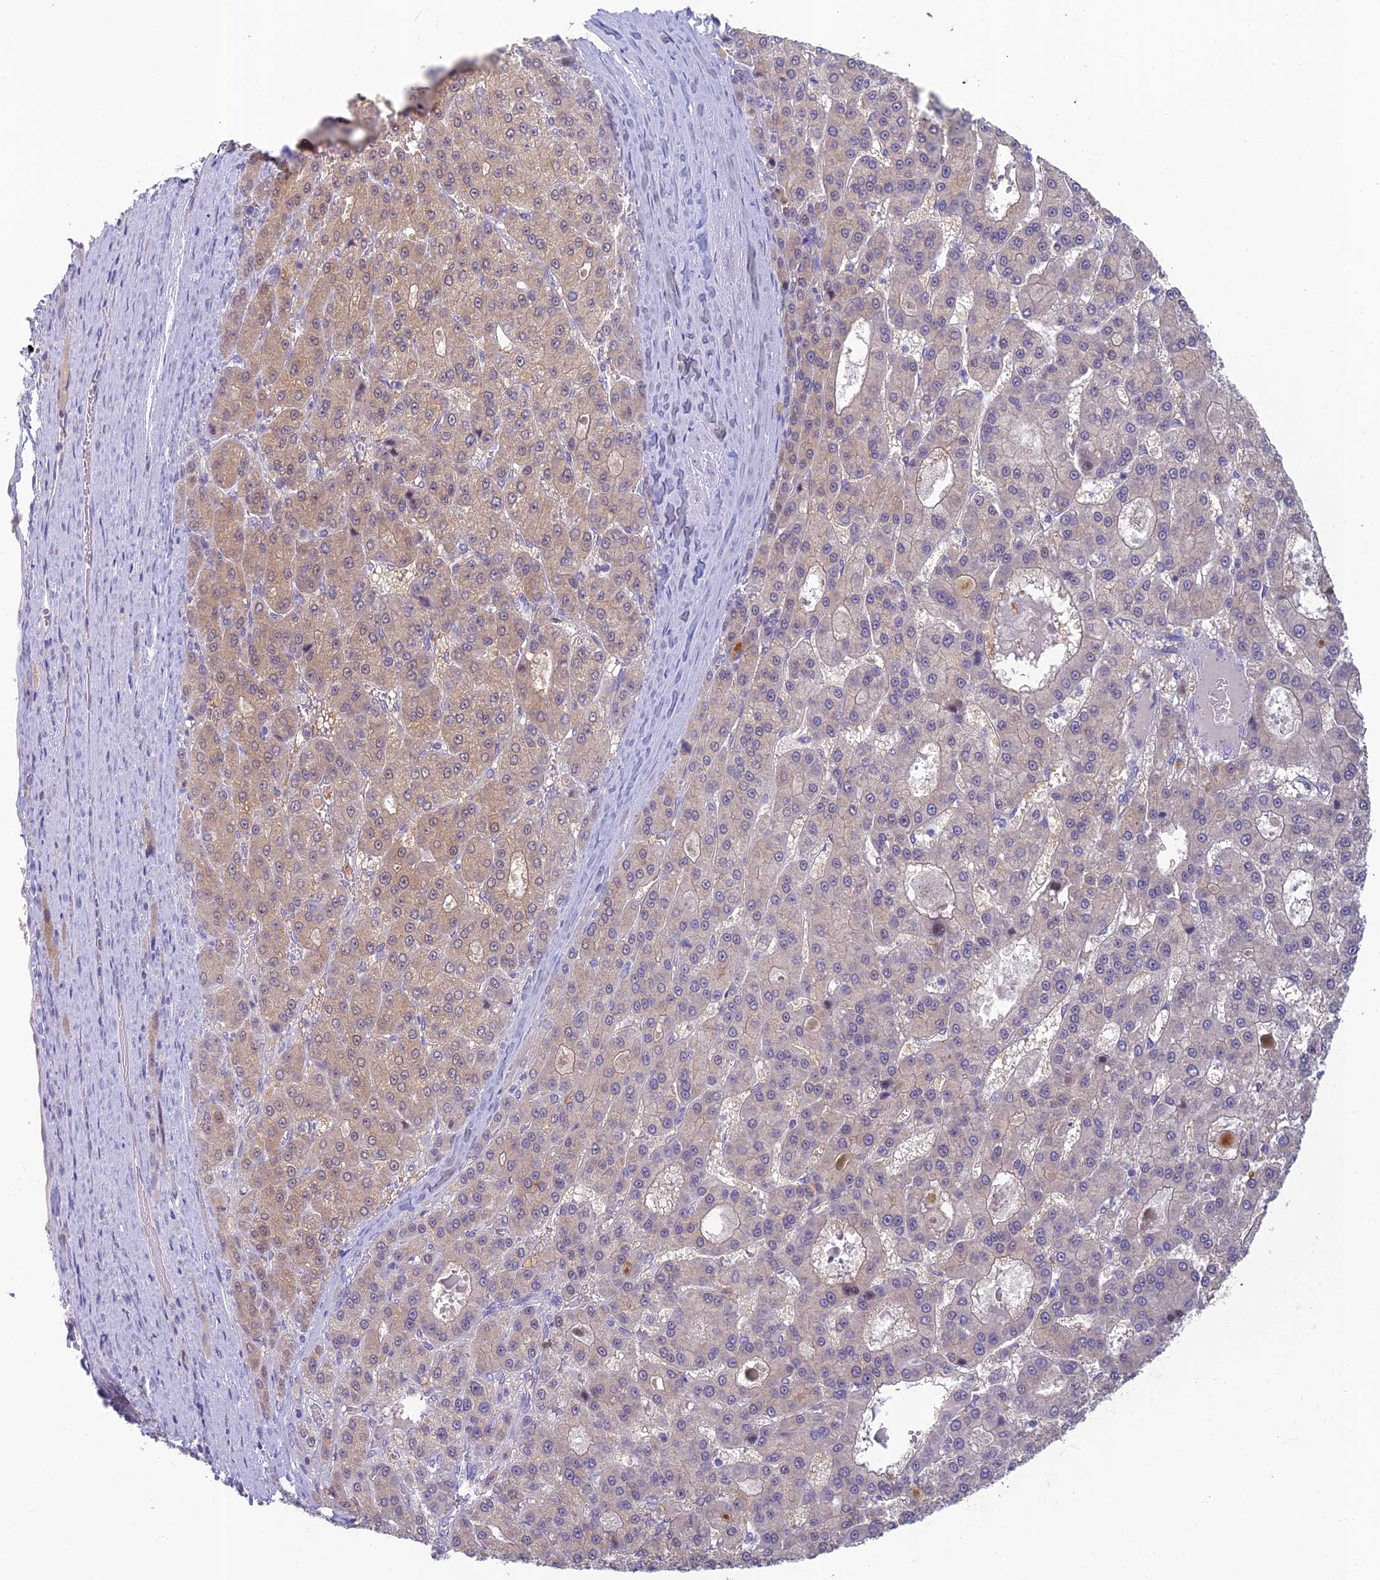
{"staining": {"intensity": "weak", "quantity": "25%-75%", "location": "cytoplasmic/membranous"}, "tissue": "liver cancer", "cell_type": "Tumor cells", "image_type": "cancer", "snomed": [{"axis": "morphology", "description": "Carcinoma, Hepatocellular, NOS"}, {"axis": "topography", "description": "Liver"}], "caption": "The immunohistochemical stain shows weak cytoplasmic/membranous positivity in tumor cells of liver hepatocellular carcinoma tissue. (brown staining indicates protein expression, while blue staining denotes nuclei).", "gene": "SLC25A41", "patient": {"sex": "male", "age": 70}}